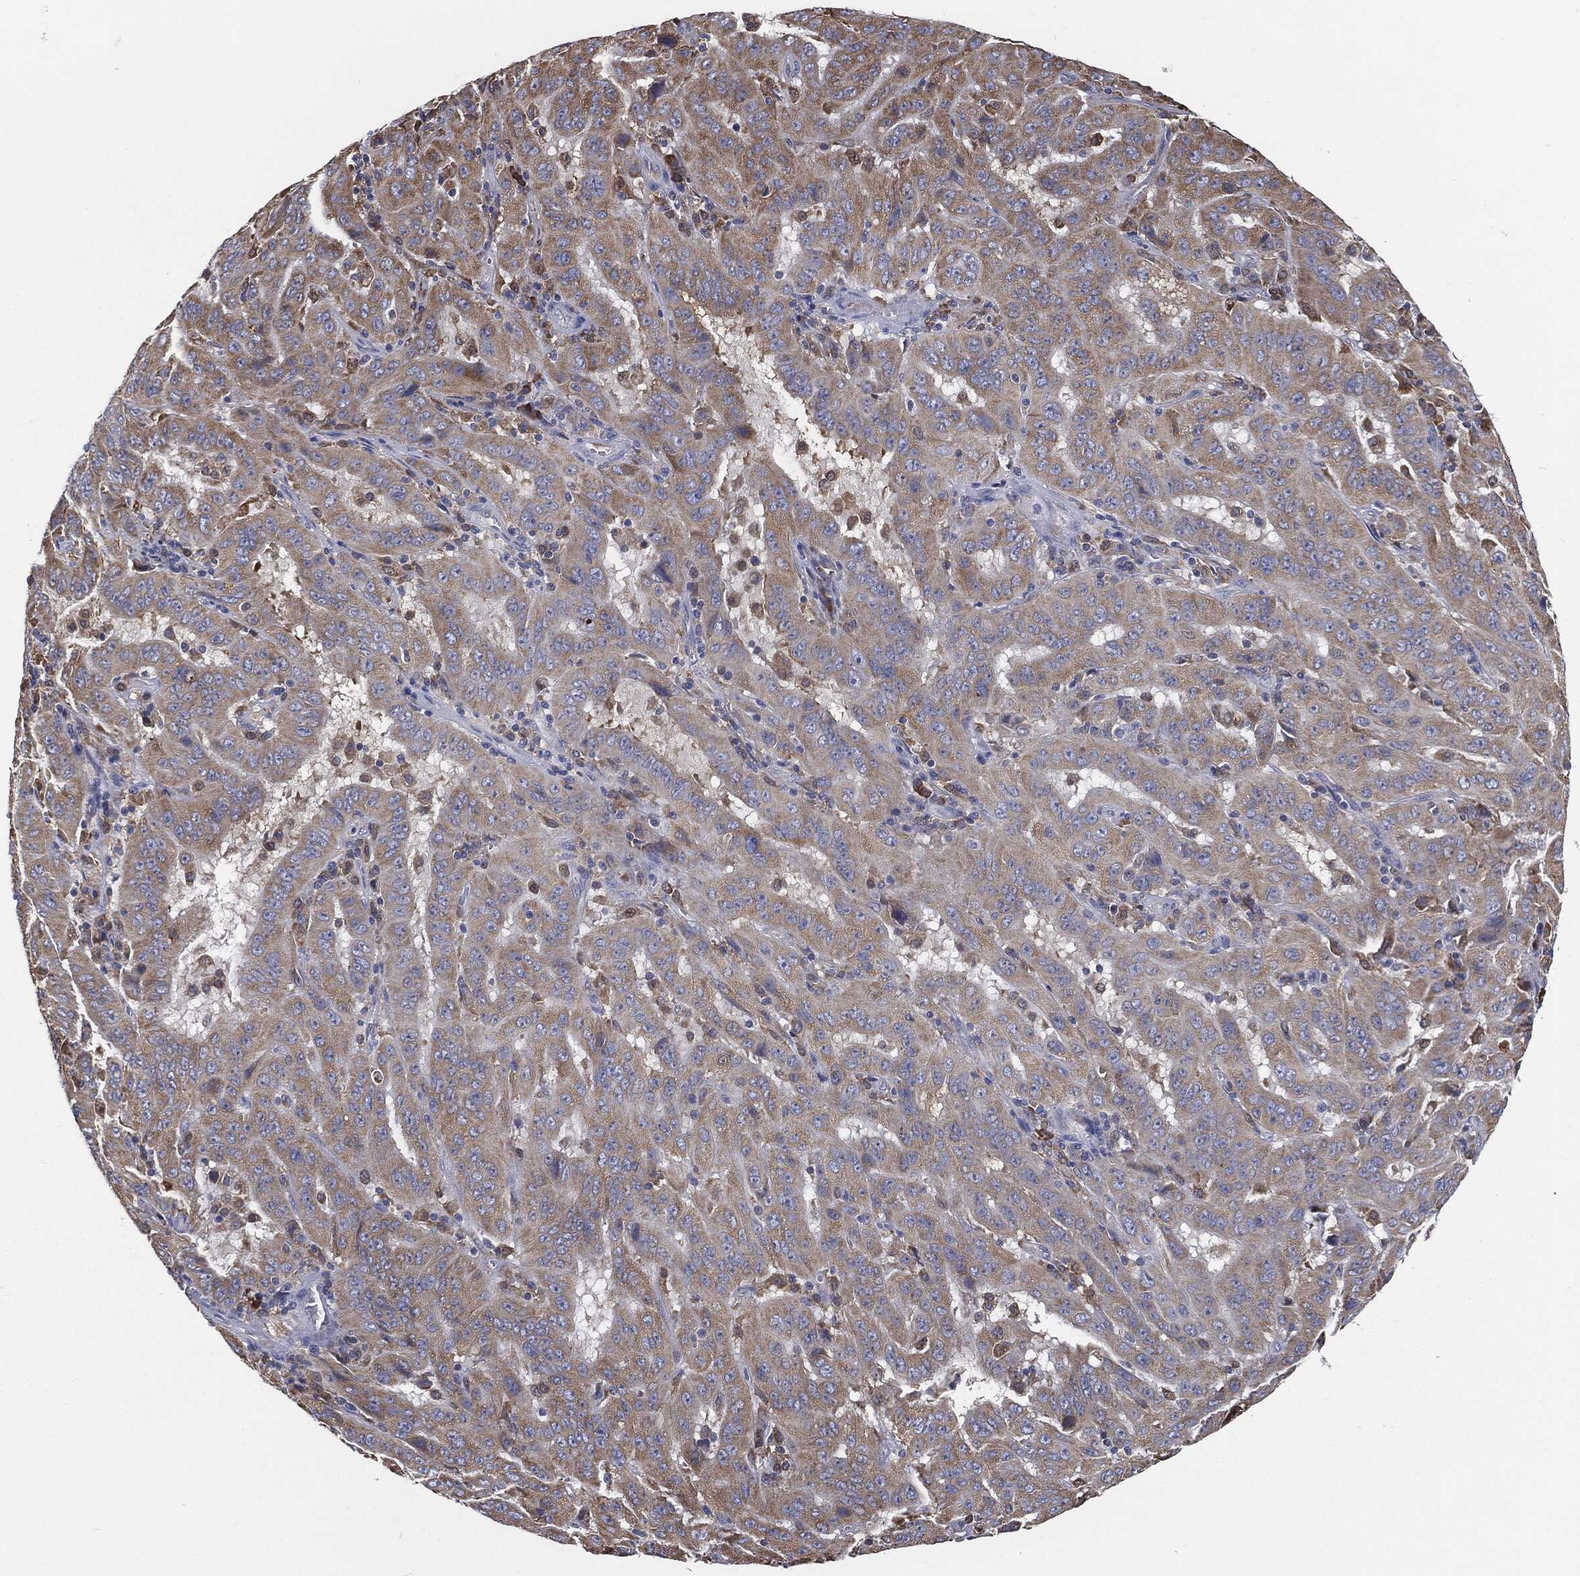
{"staining": {"intensity": "moderate", "quantity": ">75%", "location": "cytoplasmic/membranous"}, "tissue": "pancreatic cancer", "cell_type": "Tumor cells", "image_type": "cancer", "snomed": [{"axis": "morphology", "description": "Adenocarcinoma, NOS"}, {"axis": "topography", "description": "Pancreas"}], "caption": "Protein analysis of adenocarcinoma (pancreatic) tissue exhibits moderate cytoplasmic/membranous expression in approximately >75% of tumor cells. The protein is shown in brown color, while the nuclei are stained blue.", "gene": "PRDX4", "patient": {"sex": "male", "age": 63}}